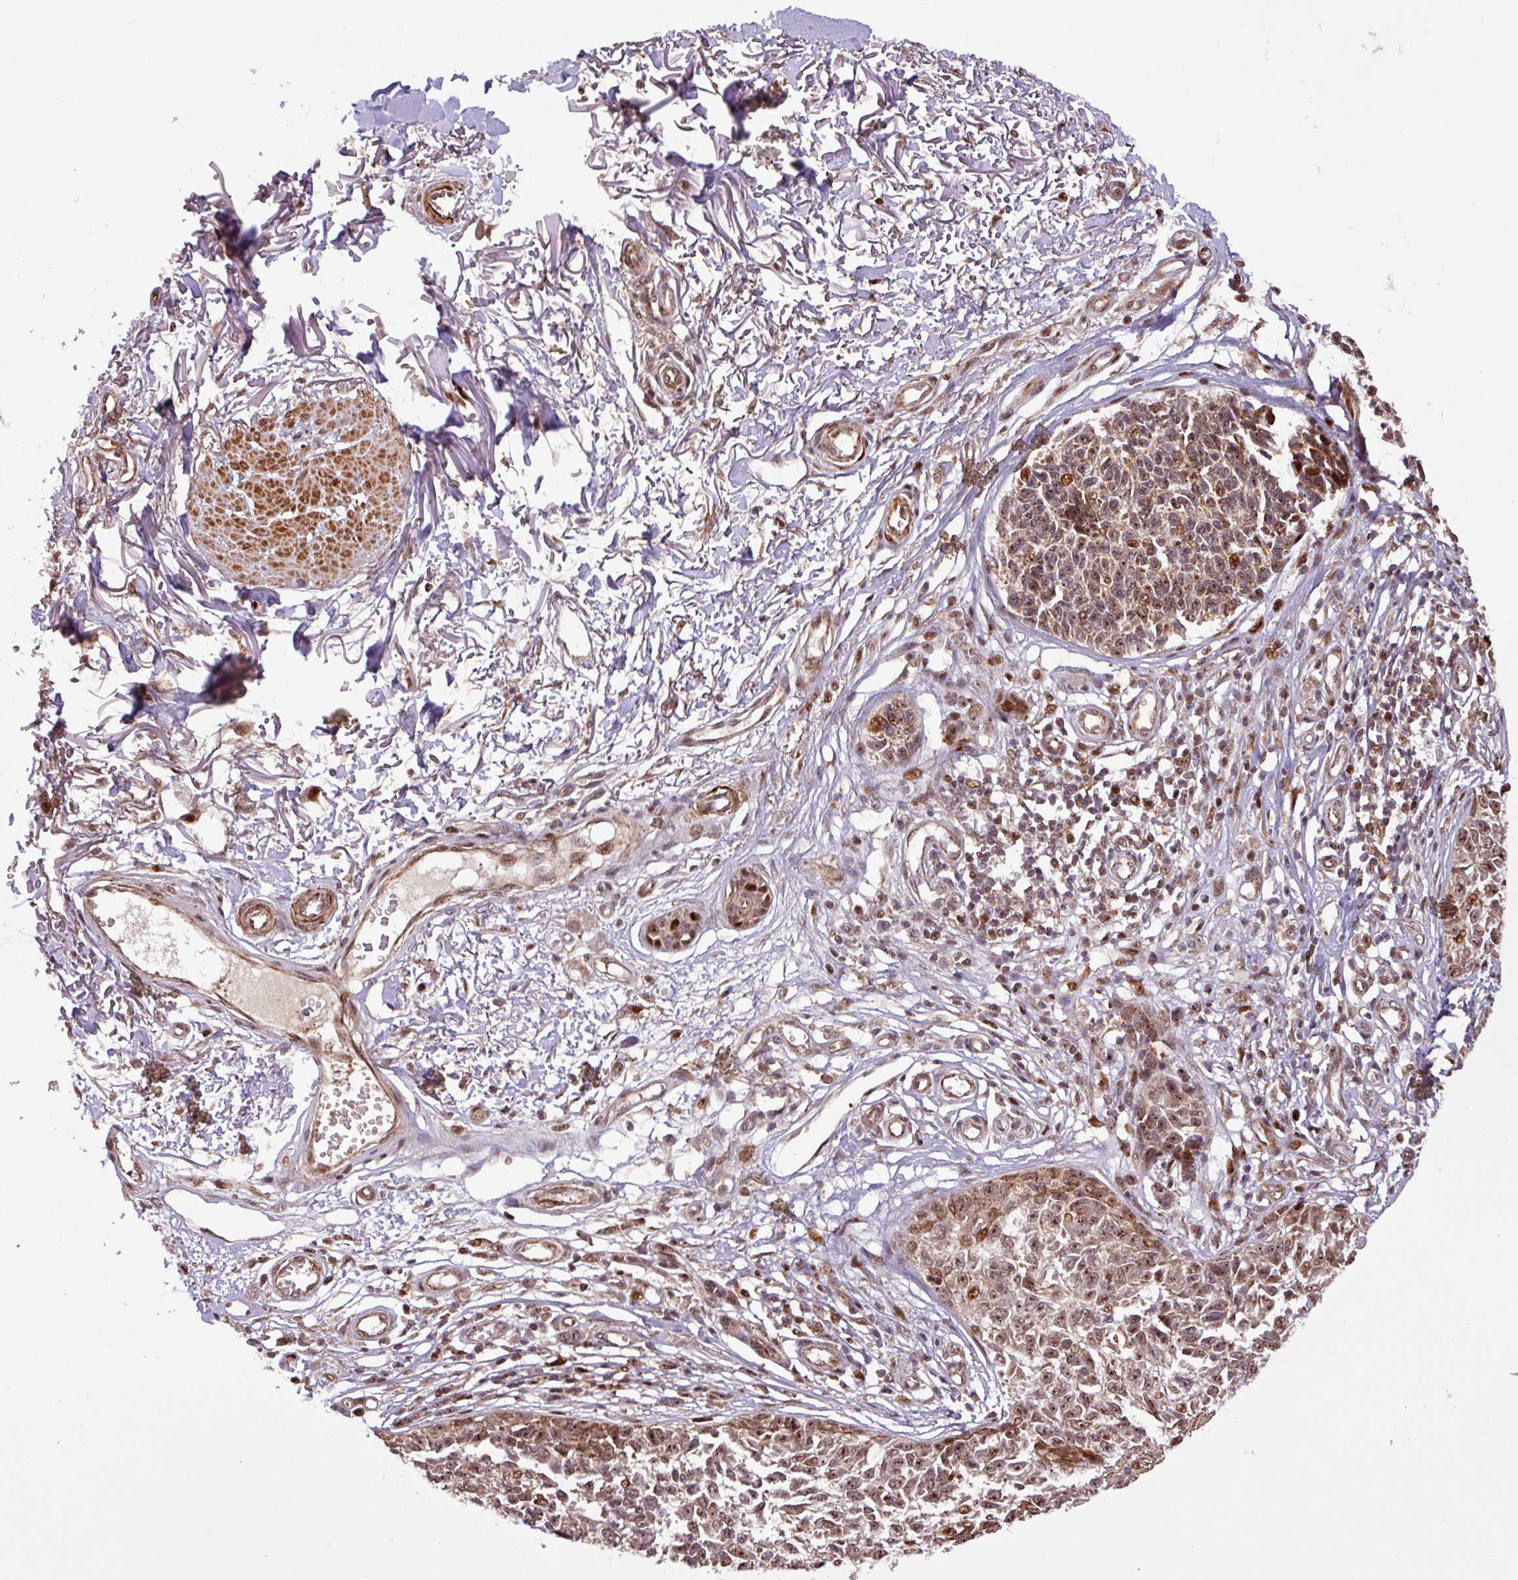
{"staining": {"intensity": "moderate", "quantity": "25%-75%", "location": "nuclear"}, "tissue": "melanoma", "cell_type": "Tumor cells", "image_type": "cancer", "snomed": [{"axis": "morphology", "description": "Malignant melanoma, NOS"}, {"axis": "topography", "description": "Skin"}], "caption": "The immunohistochemical stain labels moderate nuclear staining in tumor cells of malignant melanoma tissue.", "gene": "SLC22A24", "patient": {"sex": "male", "age": 73}}